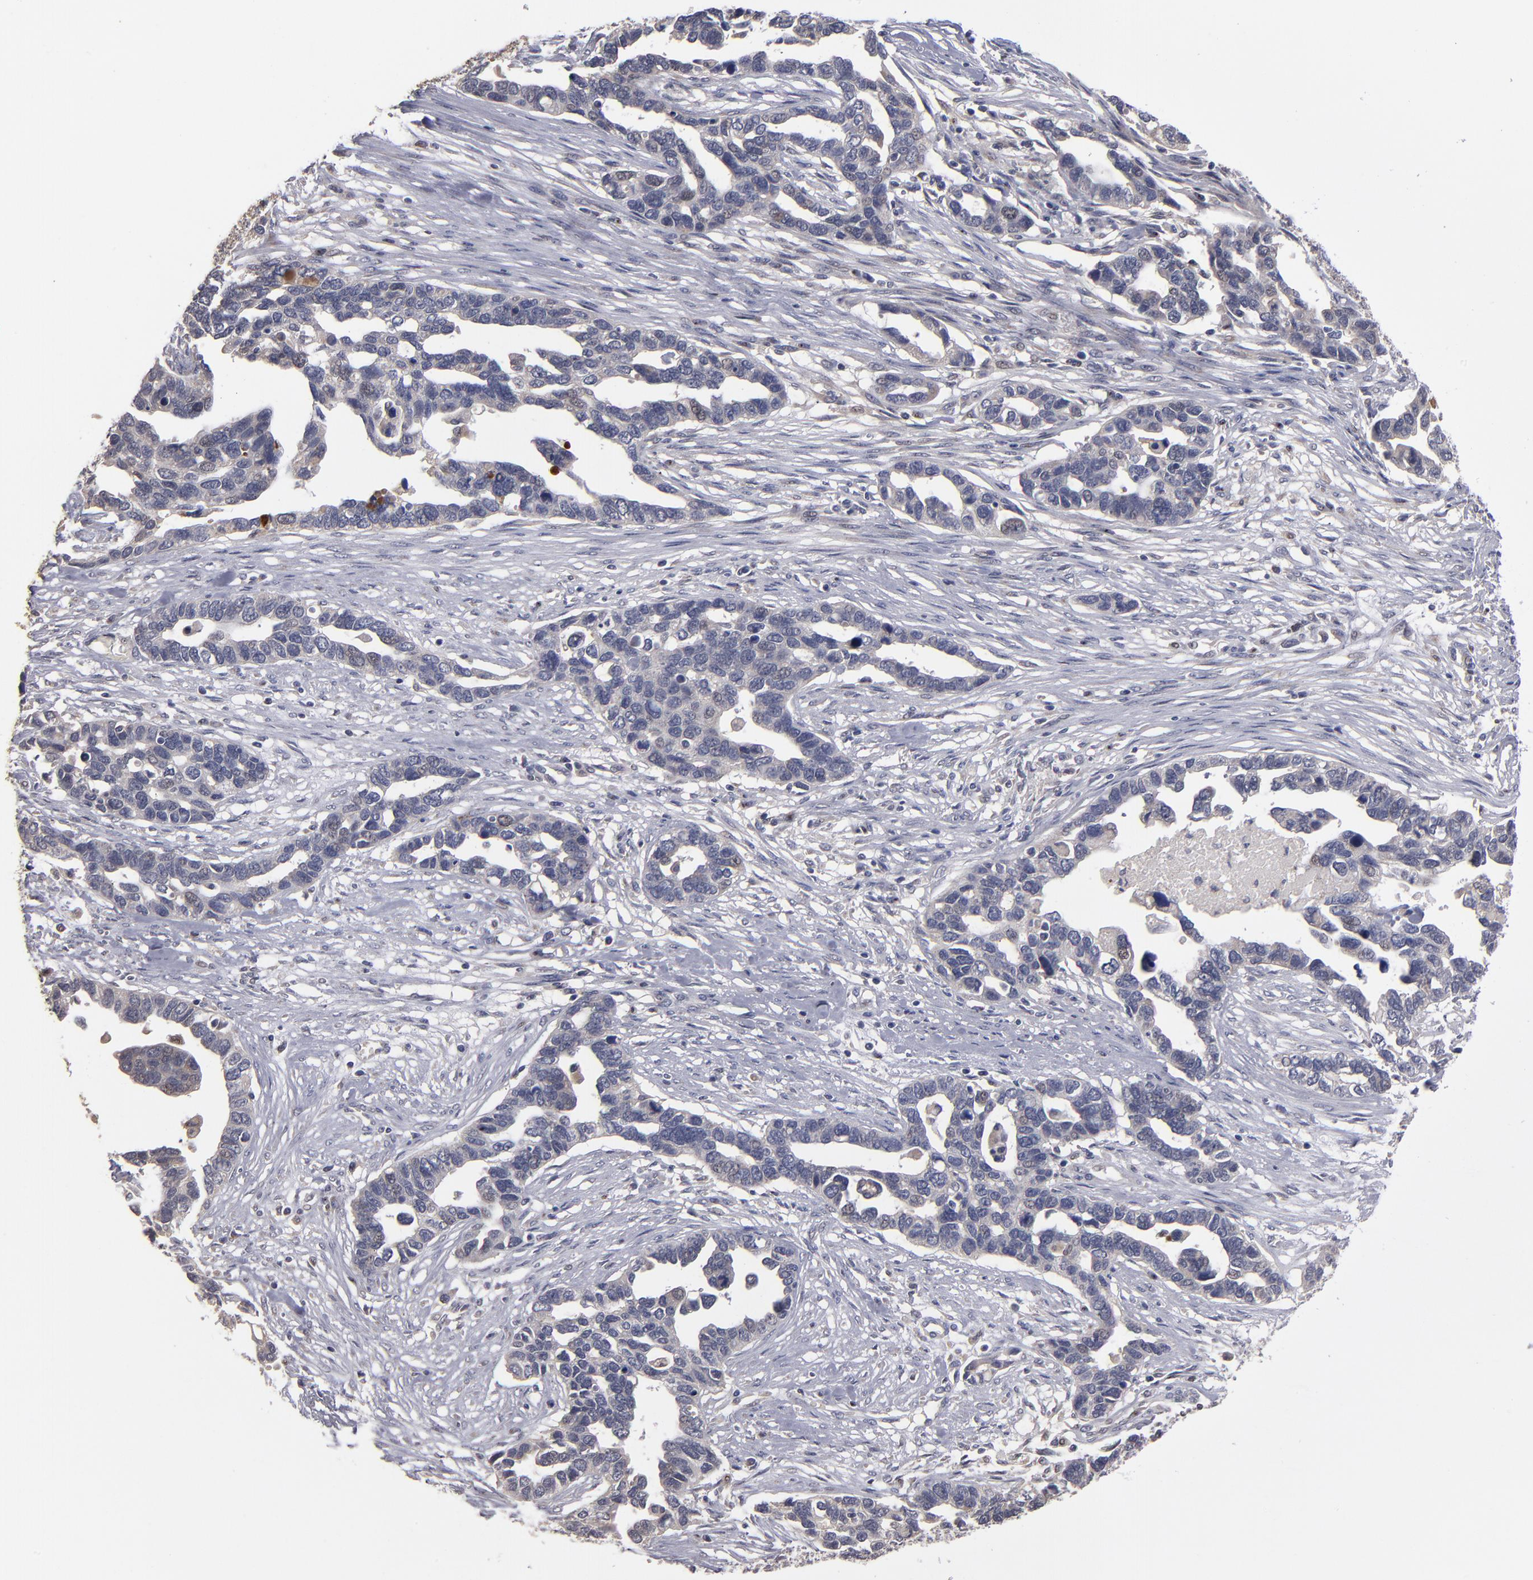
{"staining": {"intensity": "weak", "quantity": "<25%", "location": "nuclear"}, "tissue": "ovarian cancer", "cell_type": "Tumor cells", "image_type": "cancer", "snomed": [{"axis": "morphology", "description": "Cystadenocarcinoma, serous, NOS"}, {"axis": "topography", "description": "Ovary"}], "caption": "Ovarian cancer (serous cystadenocarcinoma) was stained to show a protein in brown. There is no significant staining in tumor cells.", "gene": "EXD2", "patient": {"sex": "female", "age": 54}}